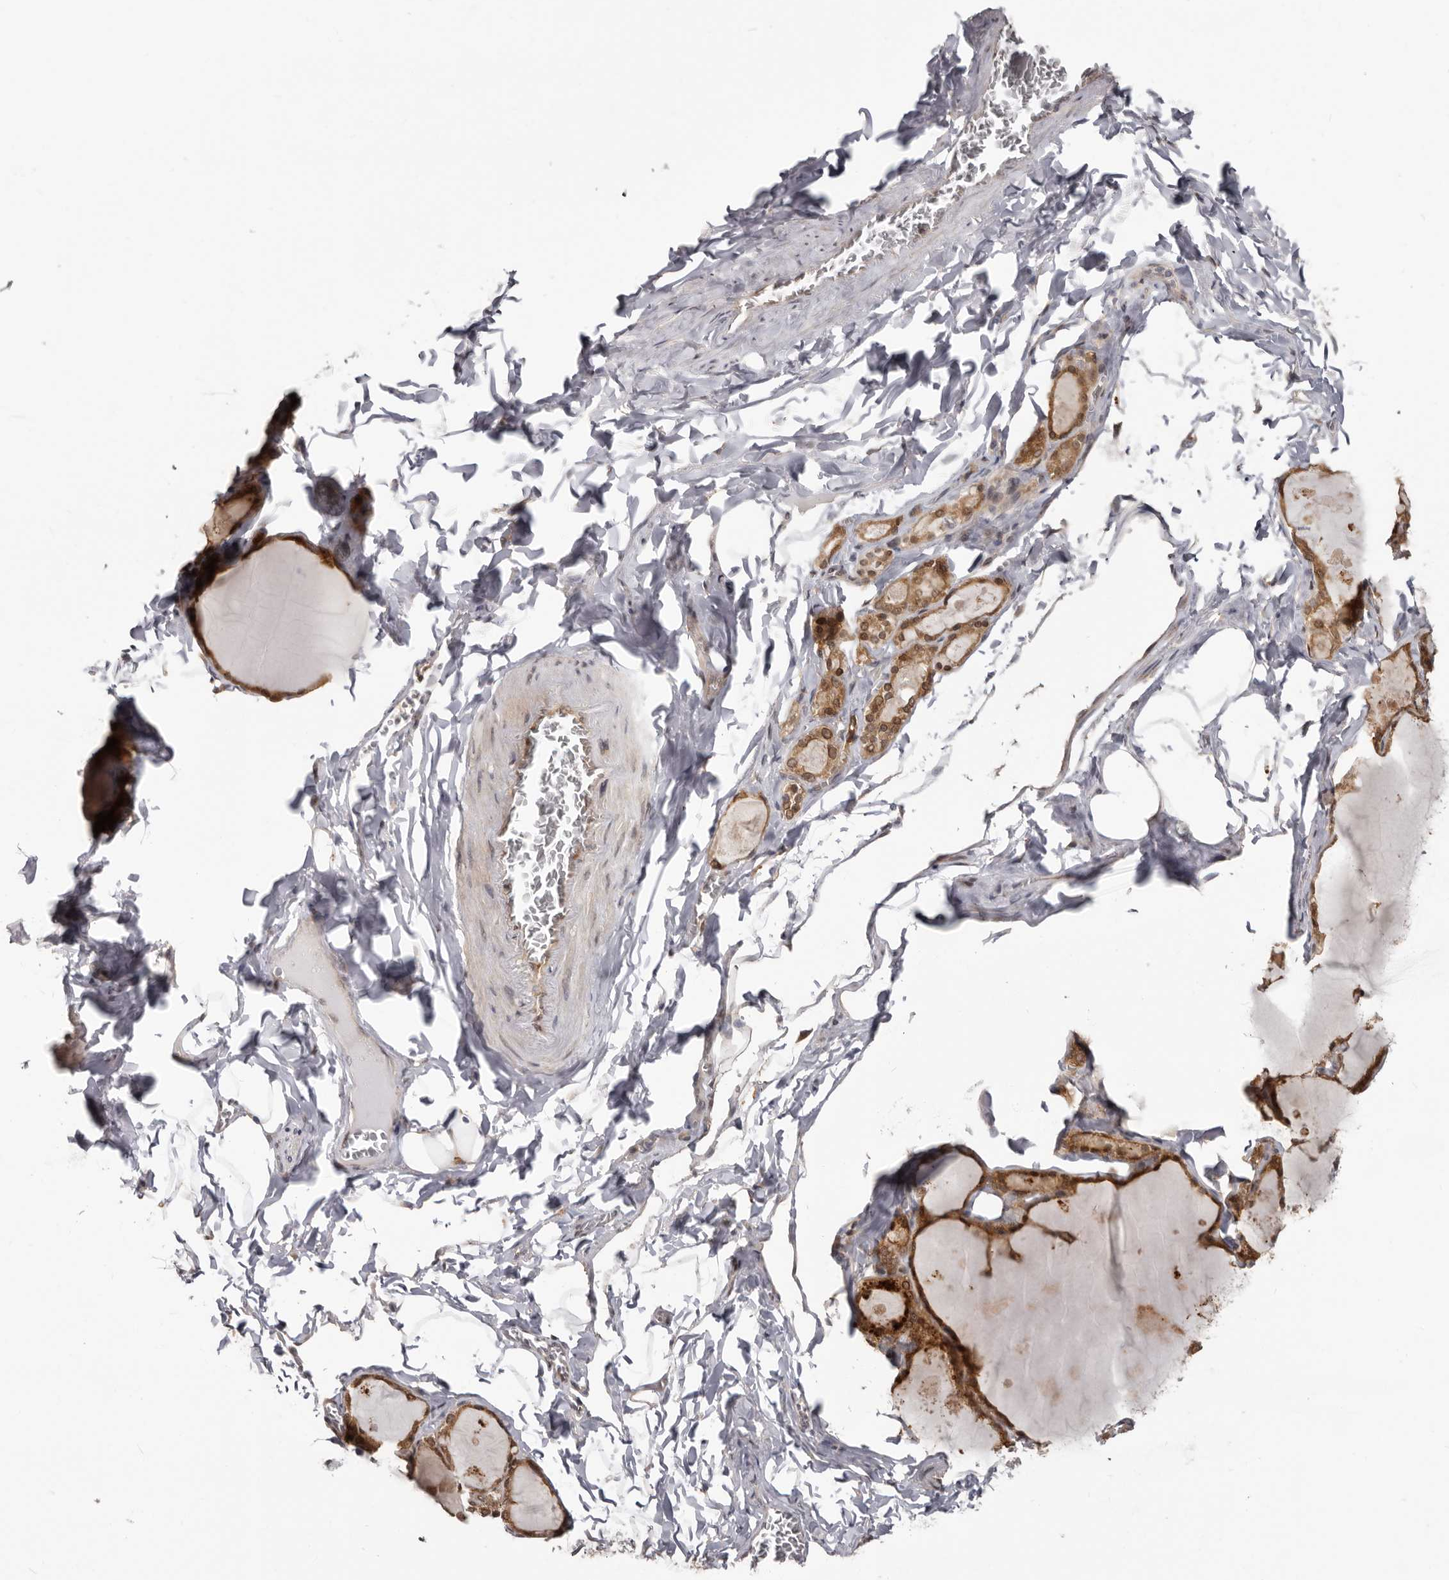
{"staining": {"intensity": "moderate", "quantity": ">75%", "location": "cytoplasmic/membranous"}, "tissue": "thyroid gland", "cell_type": "Glandular cells", "image_type": "normal", "snomed": [{"axis": "morphology", "description": "Normal tissue, NOS"}, {"axis": "topography", "description": "Thyroid gland"}], "caption": "IHC image of unremarkable thyroid gland: human thyroid gland stained using IHC demonstrates medium levels of moderate protein expression localized specifically in the cytoplasmic/membranous of glandular cells, appearing as a cytoplasmic/membranous brown color.", "gene": "BAD", "patient": {"sex": "male", "age": 56}}